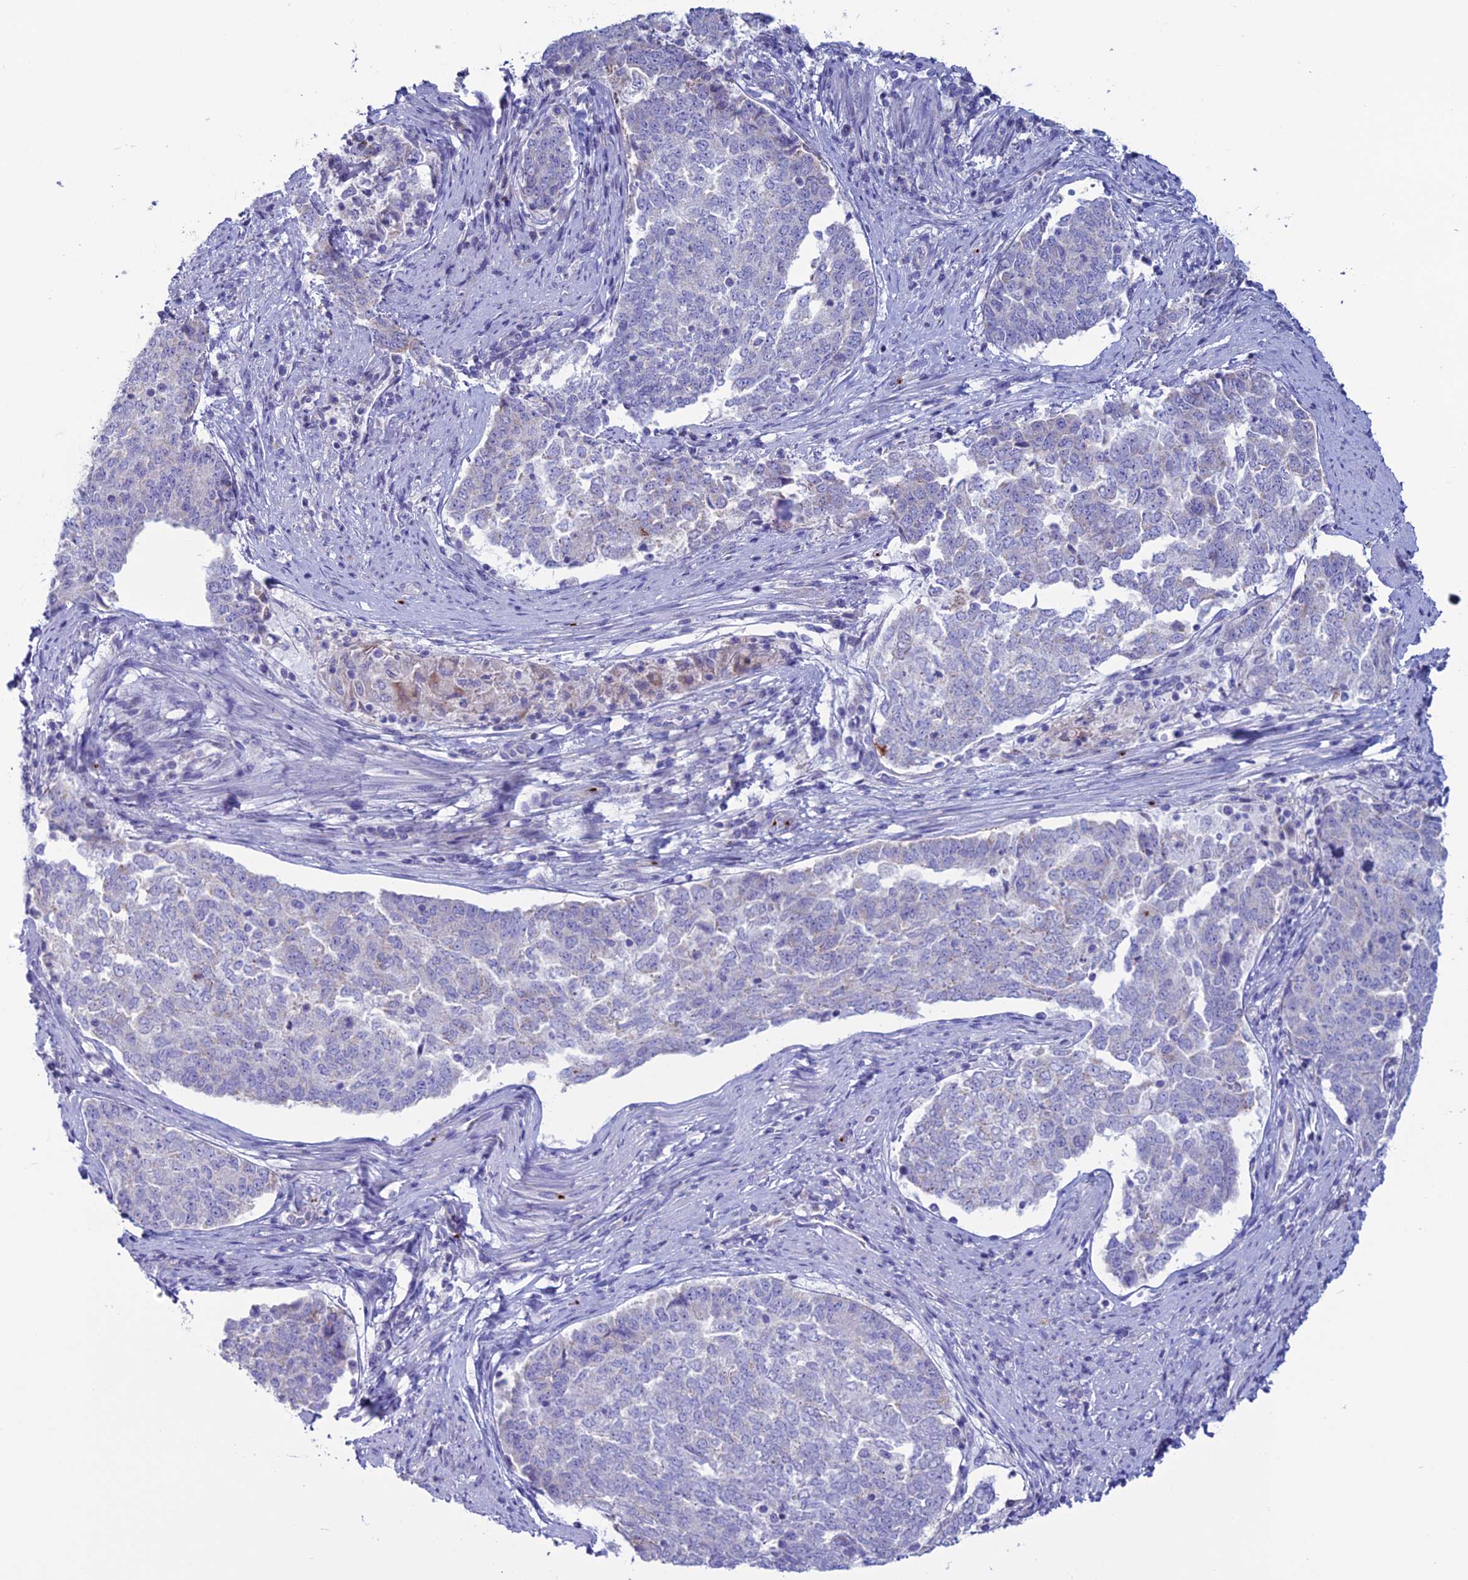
{"staining": {"intensity": "negative", "quantity": "none", "location": "none"}, "tissue": "endometrial cancer", "cell_type": "Tumor cells", "image_type": "cancer", "snomed": [{"axis": "morphology", "description": "Adenocarcinoma, NOS"}, {"axis": "topography", "description": "Endometrium"}], "caption": "Immunohistochemical staining of human endometrial adenocarcinoma reveals no significant staining in tumor cells.", "gene": "C21orf140", "patient": {"sex": "female", "age": 80}}